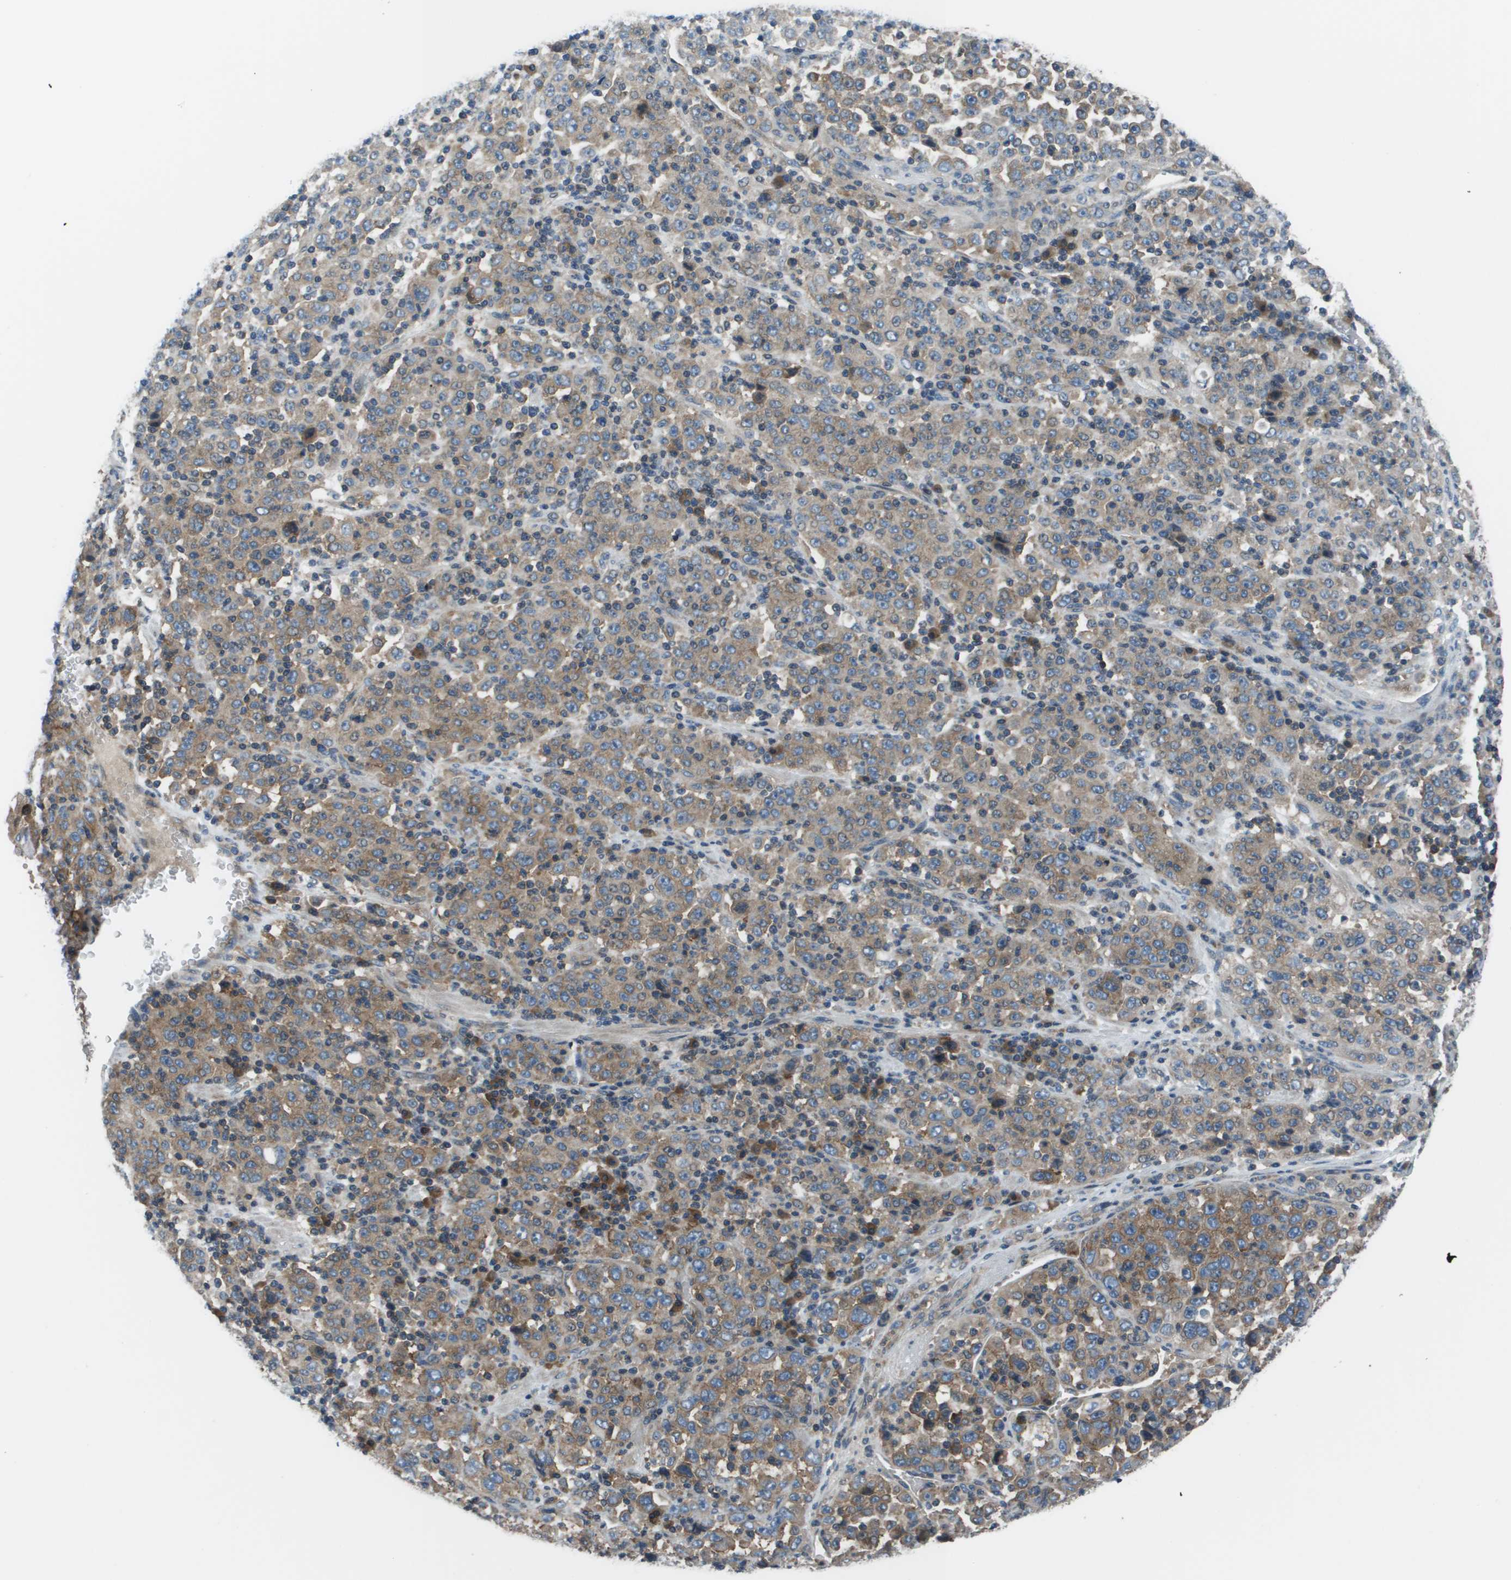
{"staining": {"intensity": "weak", "quantity": ">75%", "location": "cytoplasmic/membranous"}, "tissue": "stomach cancer", "cell_type": "Tumor cells", "image_type": "cancer", "snomed": [{"axis": "morphology", "description": "Normal tissue, NOS"}, {"axis": "morphology", "description": "Adenocarcinoma, NOS"}, {"axis": "topography", "description": "Stomach, upper"}, {"axis": "topography", "description": "Stomach"}], "caption": "Adenocarcinoma (stomach) stained for a protein (brown) shows weak cytoplasmic/membranous positive positivity in about >75% of tumor cells.", "gene": "EIF3B", "patient": {"sex": "male", "age": 59}}